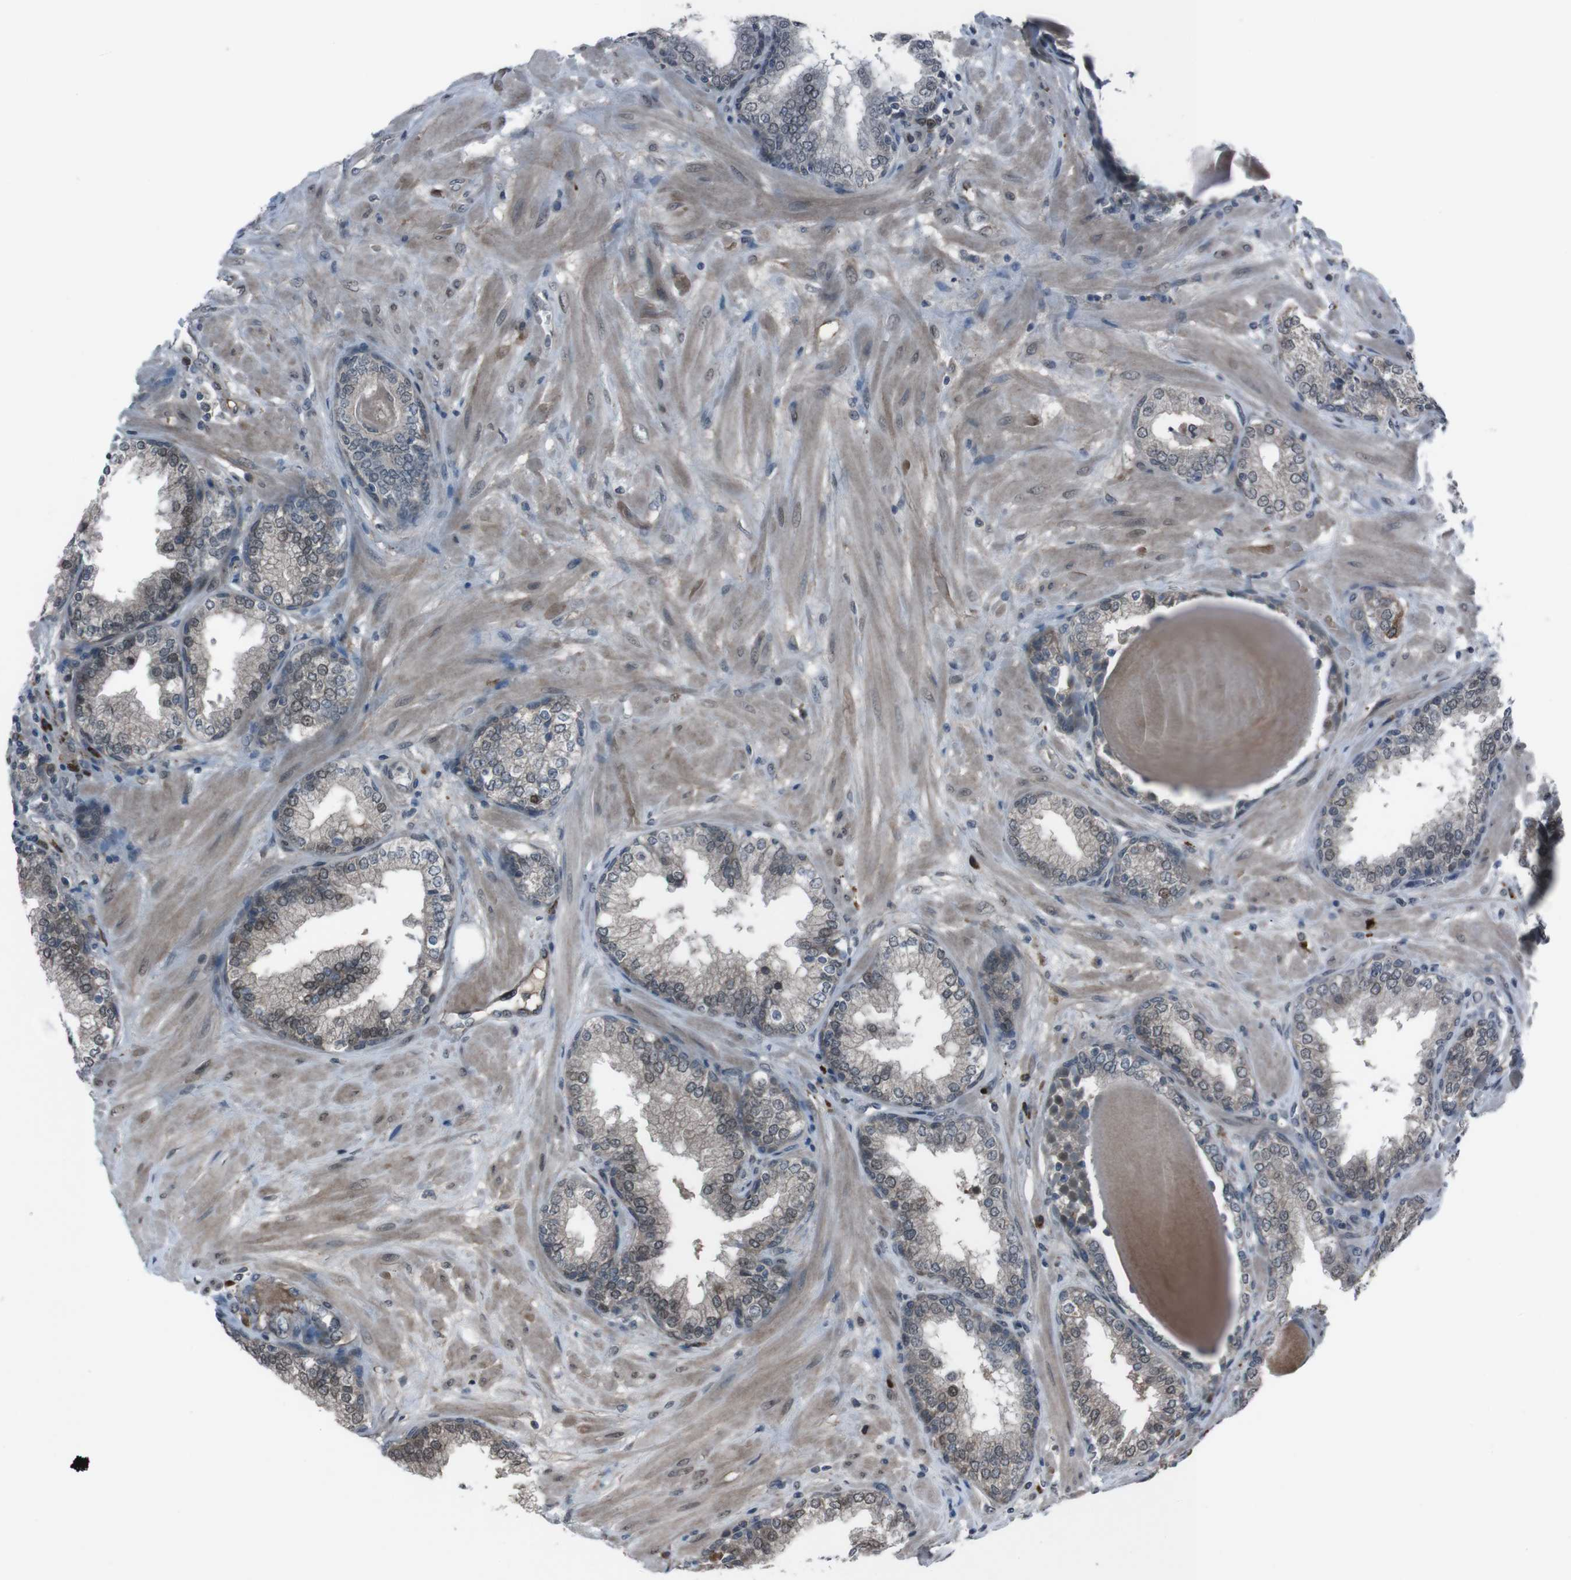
{"staining": {"intensity": "moderate", "quantity": "25%-75%", "location": "cytoplasmic/membranous,nuclear"}, "tissue": "prostate", "cell_type": "Glandular cells", "image_type": "normal", "snomed": [{"axis": "morphology", "description": "Normal tissue, NOS"}, {"axis": "topography", "description": "Prostate"}], "caption": "Prostate stained for a protein (brown) demonstrates moderate cytoplasmic/membranous,nuclear positive staining in about 25%-75% of glandular cells.", "gene": "SS18L1", "patient": {"sex": "male", "age": 51}}